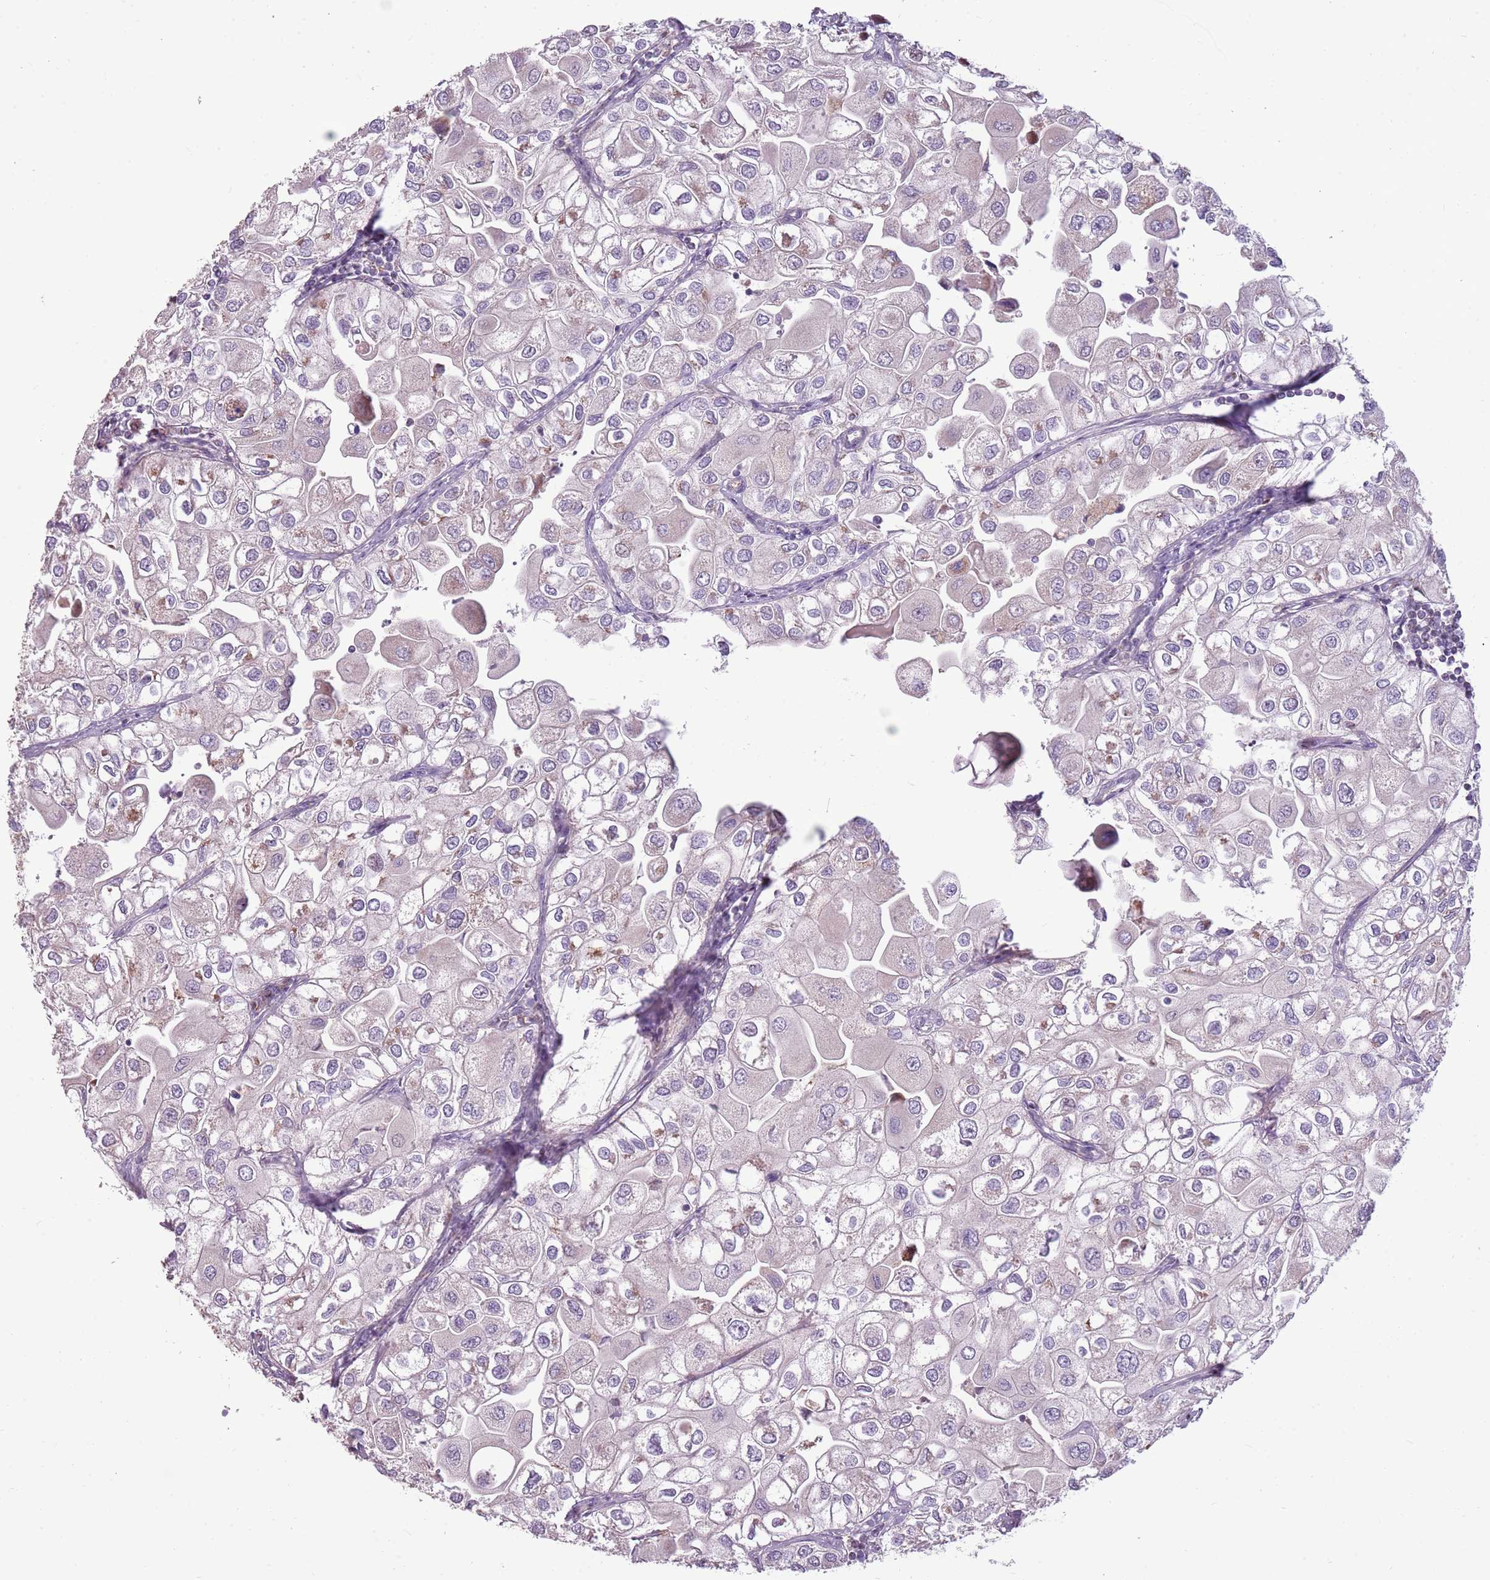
{"staining": {"intensity": "negative", "quantity": "none", "location": "none"}, "tissue": "urothelial cancer", "cell_type": "Tumor cells", "image_type": "cancer", "snomed": [{"axis": "morphology", "description": "Urothelial carcinoma, High grade"}, {"axis": "topography", "description": "Urinary bladder"}], "caption": "High magnification brightfield microscopy of high-grade urothelial carcinoma stained with DAB (3,3'-diaminobenzidine) (brown) and counterstained with hematoxylin (blue): tumor cells show no significant staining. (DAB immunohistochemistry (IHC), high magnification).", "gene": "ZNF530", "patient": {"sex": "male", "age": 64}}